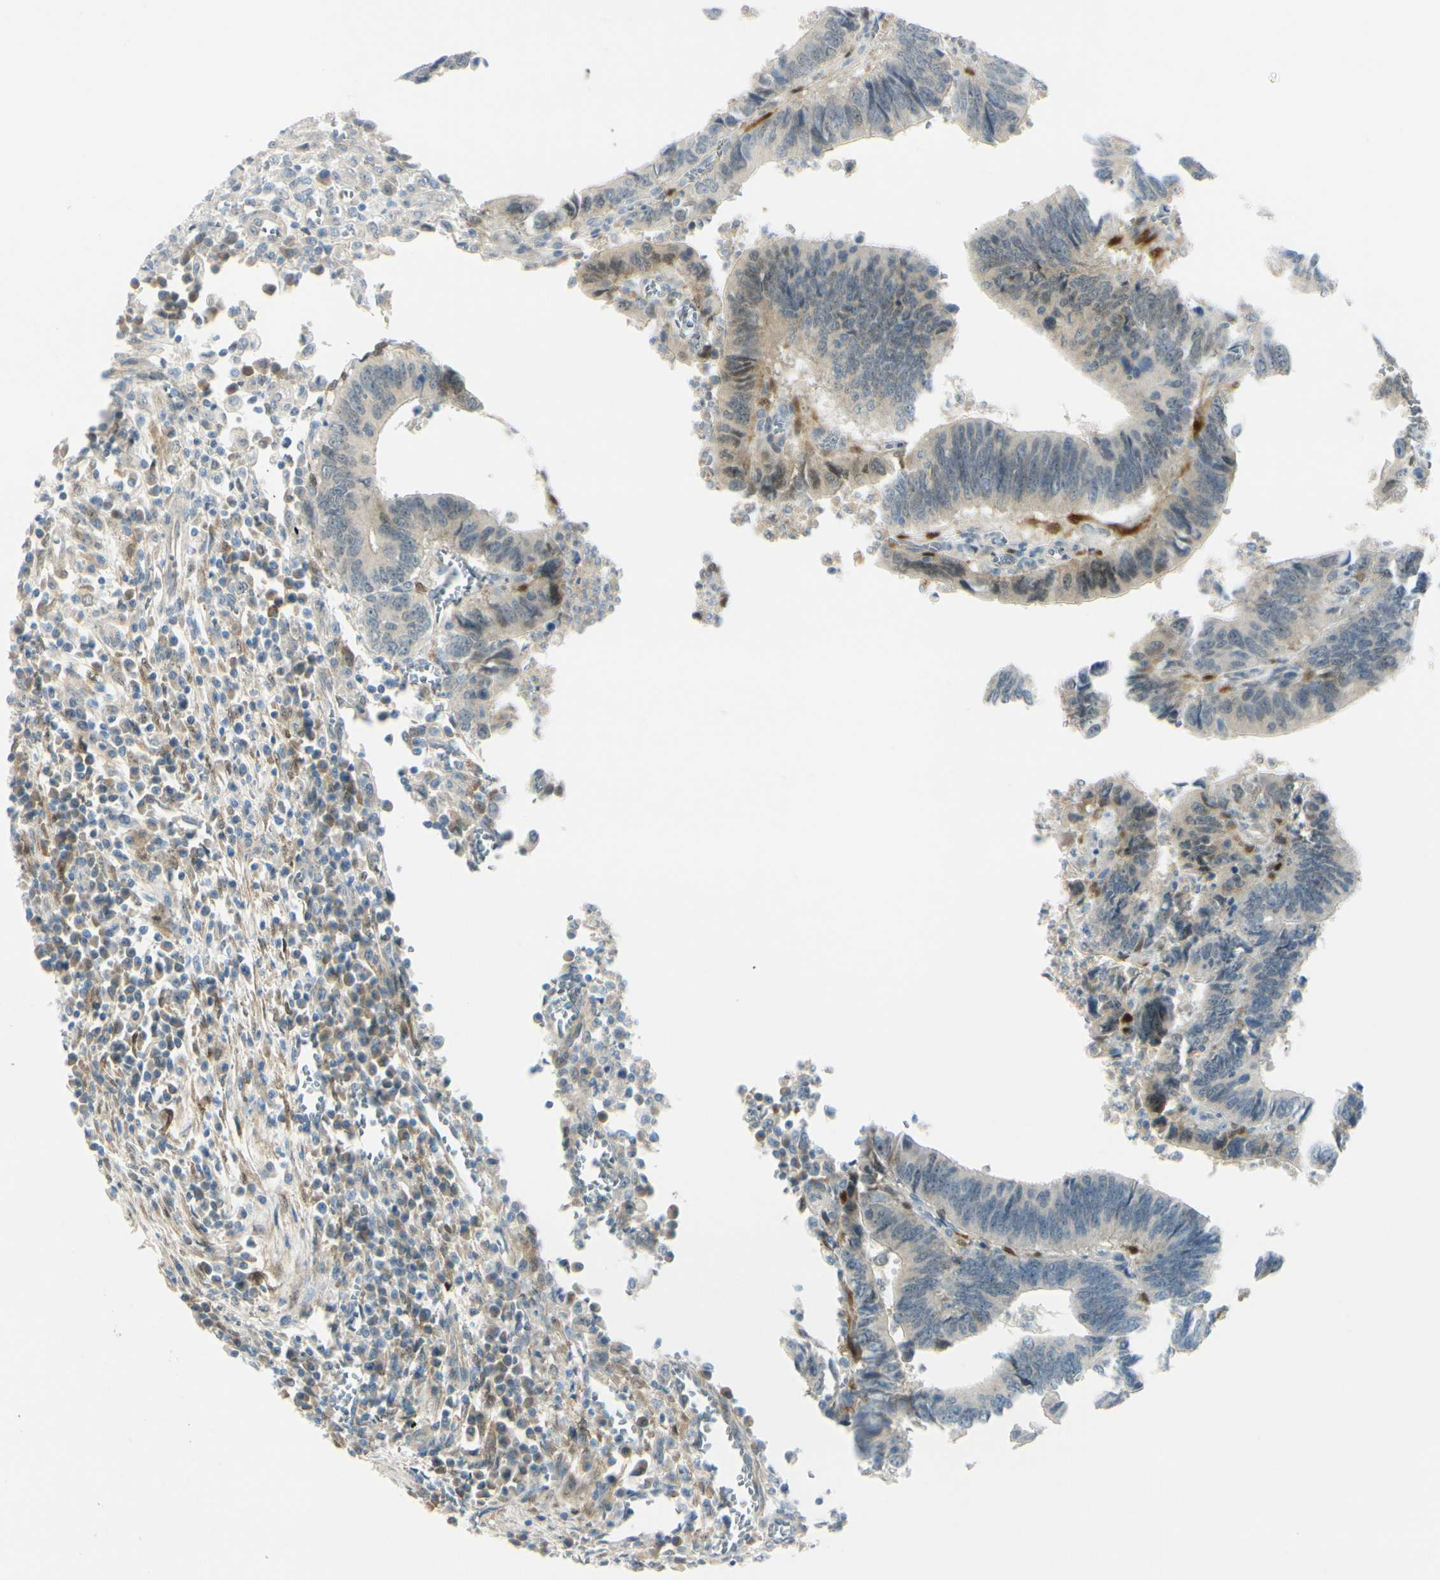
{"staining": {"intensity": "weak", "quantity": "25%-75%", "location": "cytoplasmic/membranous"}, "tissue": "colorectal cancer", "cell_type": "Tumor cells", "image_type": "cancer", "snomed": [{"axis": "morphology", "description": "Adenocarcinoma, NOS"}, {"axis": "topography", "description": "Colon"}], "caption": "Human colorectal adenocarcinoma stained for a protein (brown) exhibits weak cytoplasmic/membranous positive staining in approximately 25%-75% of tumor cells.", "gene": "FHL2", "patient": {"sex": "male", "age": 72}}